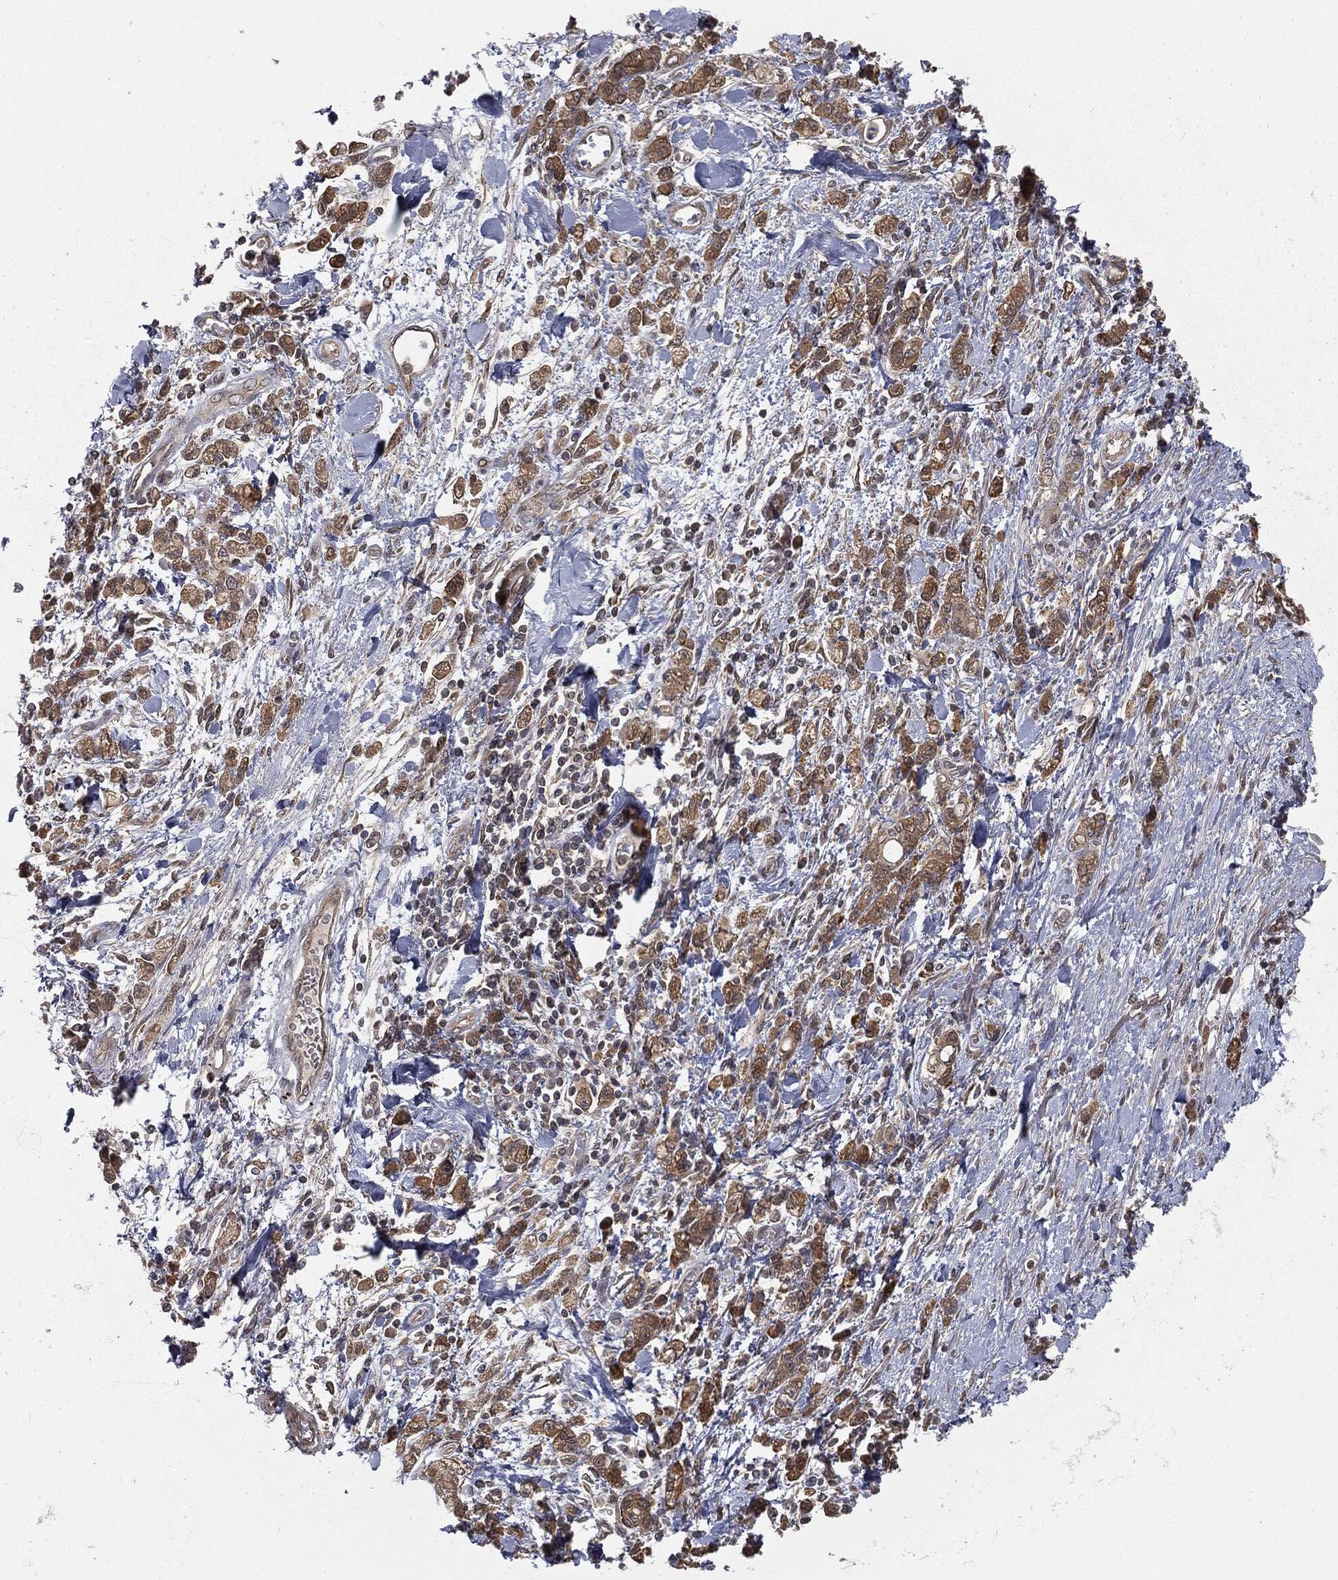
{"staining": {"intensity": "moderate", "quantity": ">75%", "location": "cytoplasmic/membranous"}, "tissue": "stomach cancer", "cell_type": "Tumor cells", "image_type": "cancer", "snomed": [{"axis": "morphology", "description": "Adenocarcinoma, NOS"}, {"axis": "topography", "description": "Stomach"}], "caption": "Adenocarcinoma (stomach) stained with DAB (3,3'-diaminobenzidine) IHC shows medium levels of moderate cytoplasmic/membranous positivity in approximately >75% of tumor cells.", "gene": "FBXO7", "patient": {"sex": "male", "age": 77}}